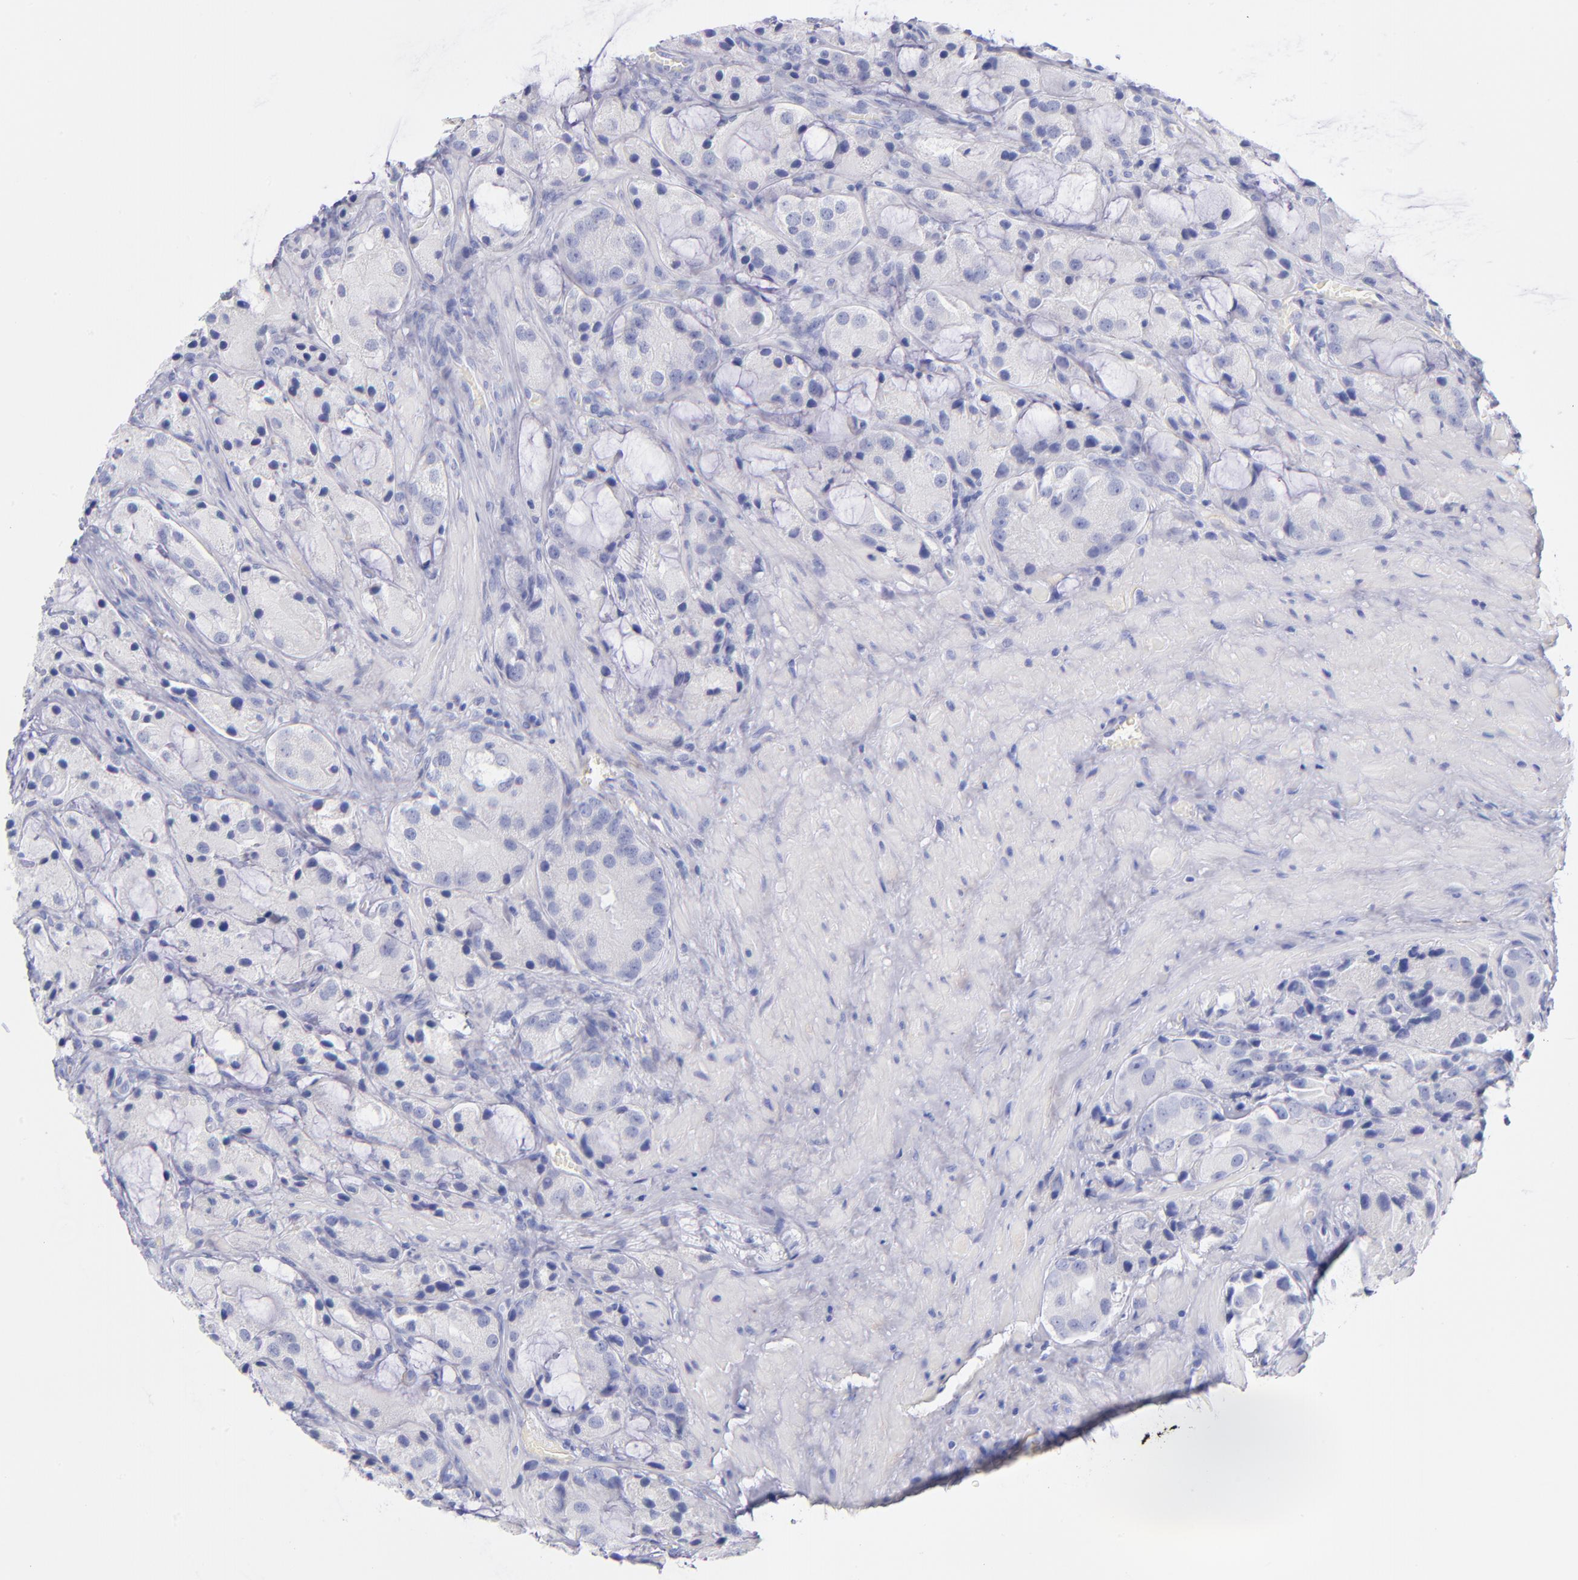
{"staining": {"intensity": "negative", "quantity": "none", "location": "none"}, "tissue": "prostate cancer", "cell_type": "Tumor cells", "image_type": "cancer", "snomed": [{"axis": "morphology", "description": "Adenocarcinoma, High grade"}, {"axis": "topography", "description": "Prostate"}], "caption": "Immunohistochemistry (IHC) of prostate high-grade adenocarcinoma displays no staining in tumor cells. The staining is performed using DAB brown chromogen with nuclei counter-stained in using hematoxylin.", "gene": "HP", "patient": {"sex": "male", "age": 70}}